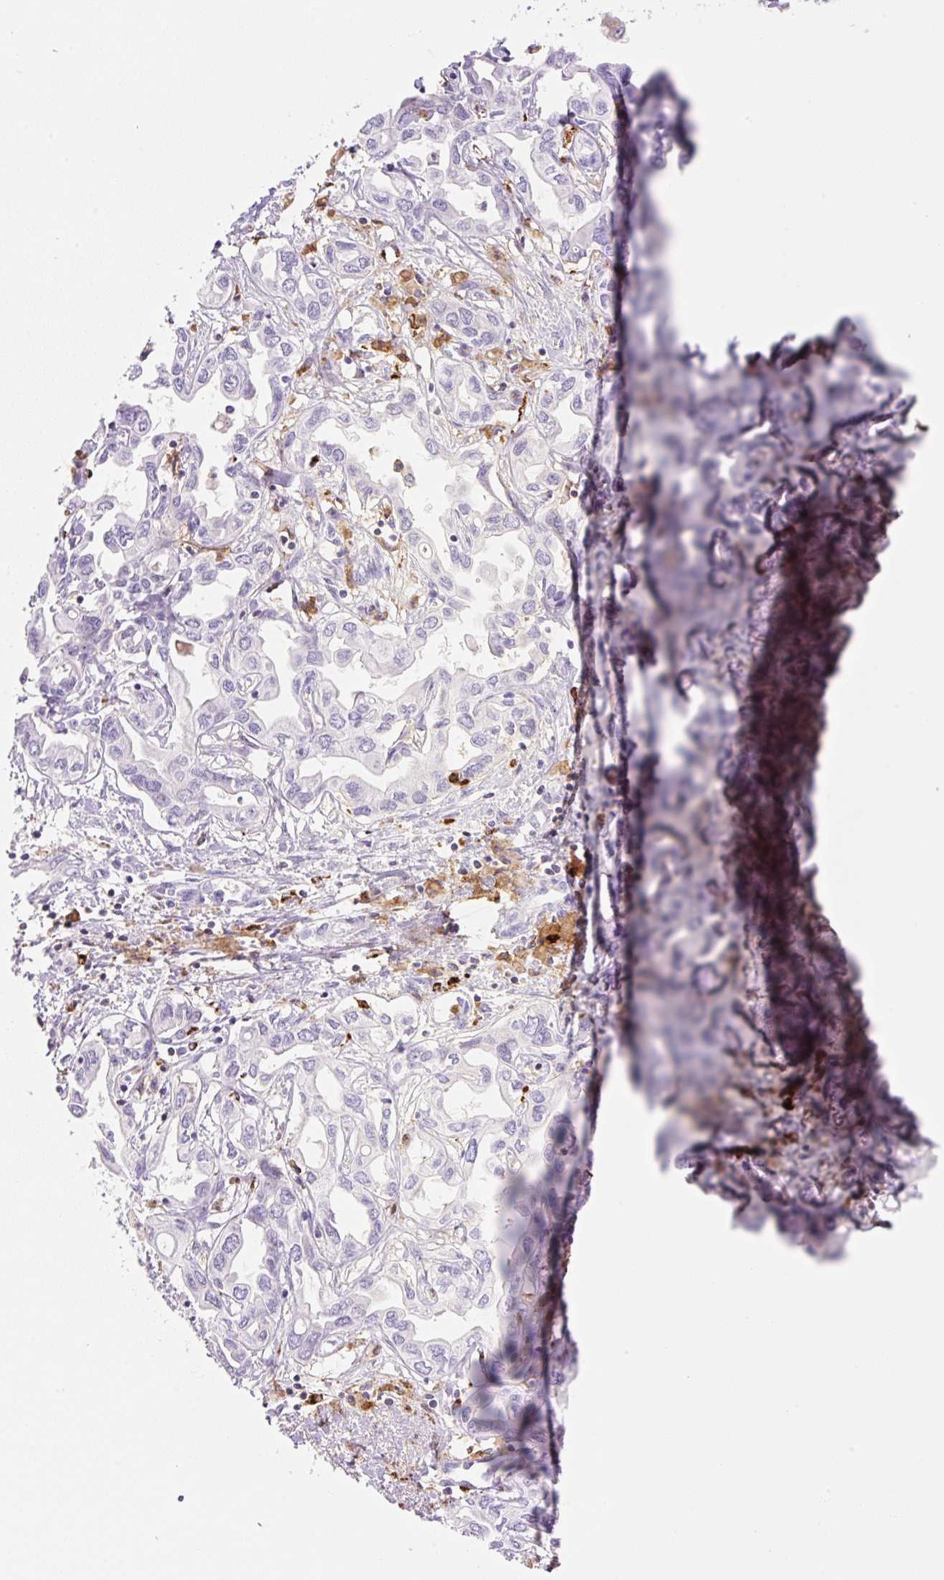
{"staining": {"intensity": "negative", "quantity": "none", "location": "none"}, "tissue": "liver cancer", "cell_type": "Tumor cells", "image_type": "cancer", "snomed": [{"axis": "morphology", "description": "Cholangiocarcinoma"}, {"axis": "topography", "description": "Liver"}], "caption": "Human liver cancer (cholangiocarcinoma) stained for a protein using IHC demonstrates no staining in tumor cells.", "gene": "TDRD15", "patient": {"sex": "female", "age": 64}}